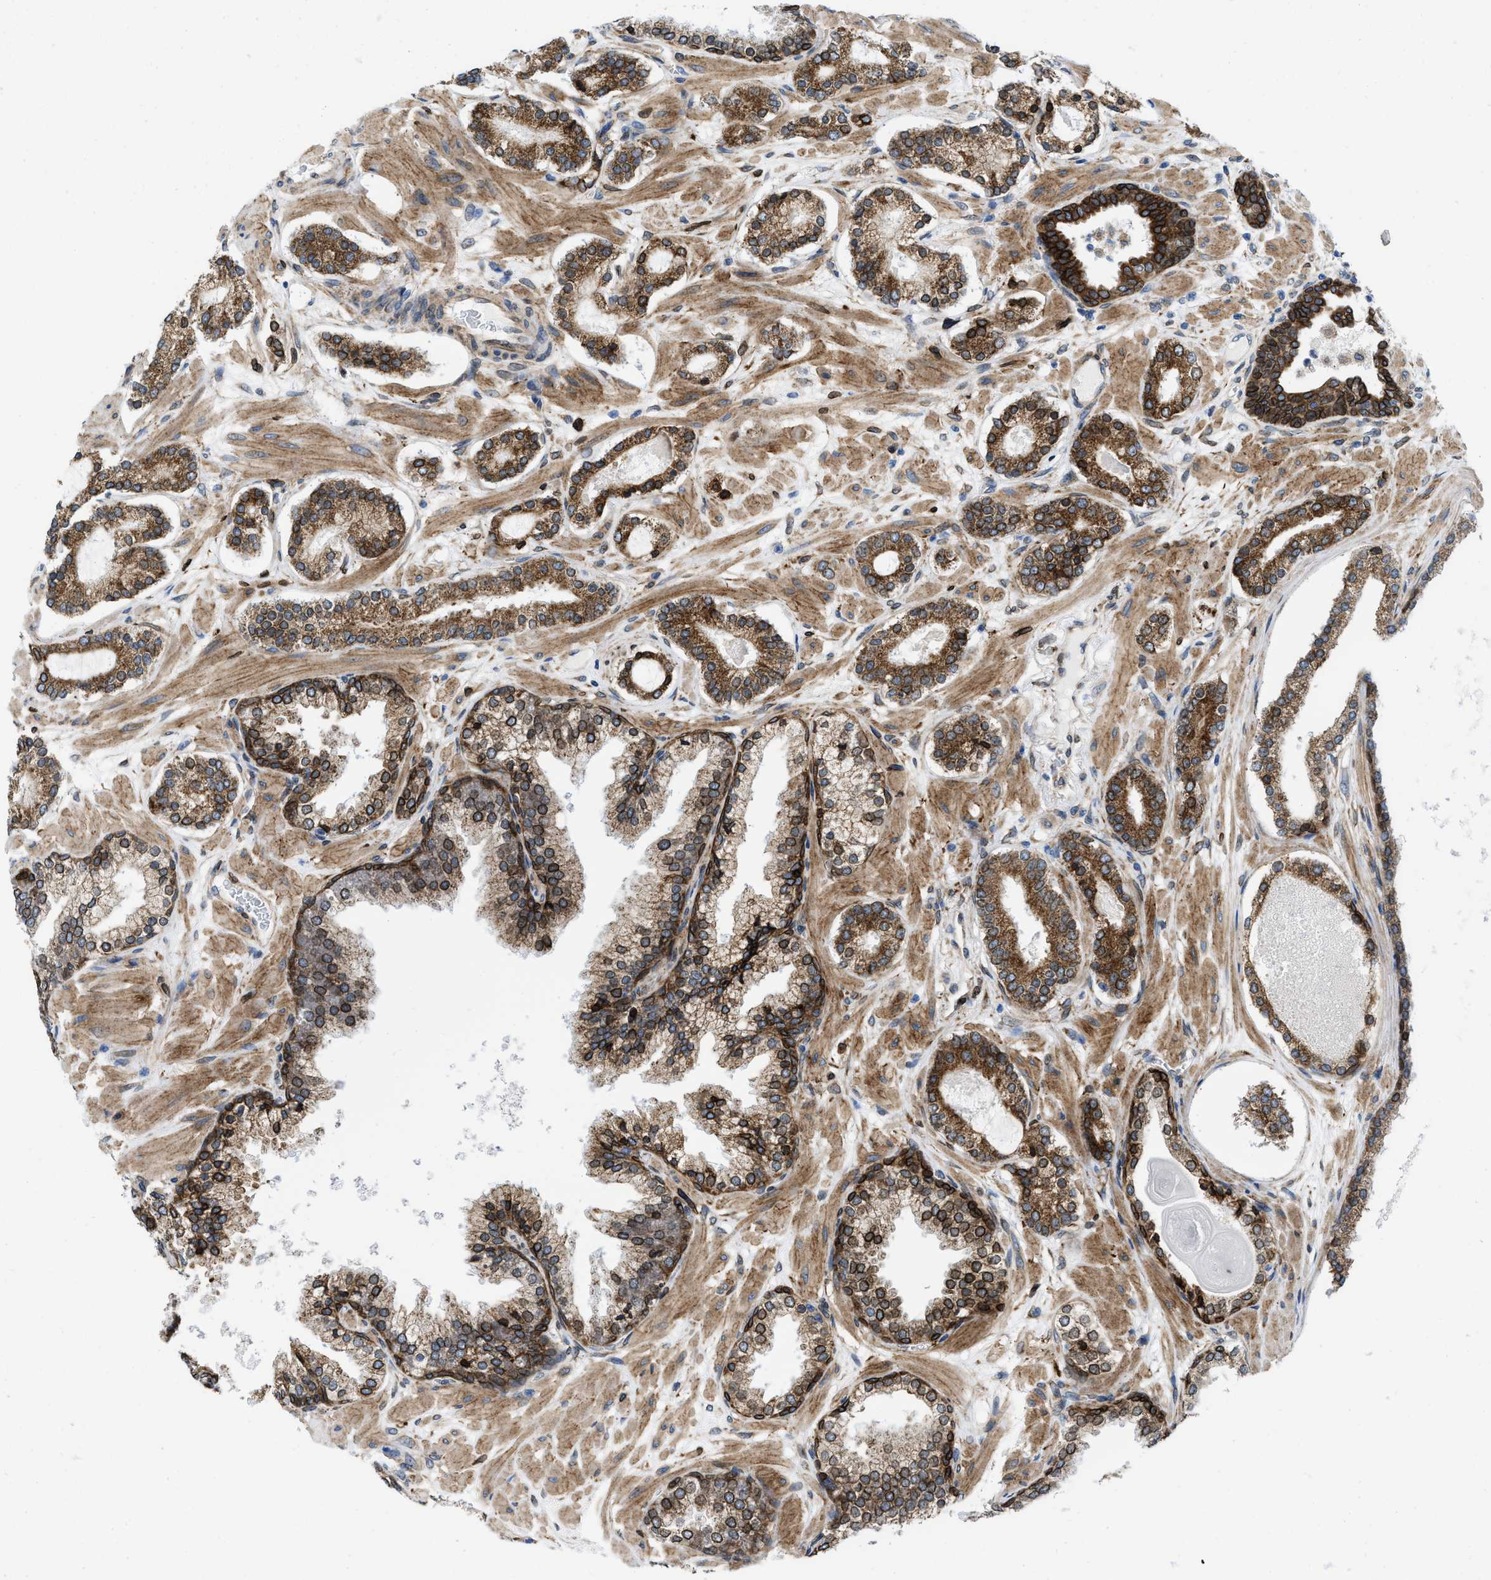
{"staining": {"intensity": "strong", "quantity": ">75%", "location": "cytoplasmic/membranous"}, "tissue": "prostate cancer", "cell_type": "Tumor cells", "image_type": "cancer", "snomed": [{"axis": "morphology", "description": "Adenocarcinoma, Low grade"}, {"axis": "topography", "description": "Prostate"}], "caption": "Immunohistochemical staining of prostate cancer (adenocarcinoma (low-grade)) exhibits strong cytoplasmic/membranous protein staining in approximately >75% of tumor cells.", "gene": "ERLIN2", "patient": {"sex": "male", "age": 63}}